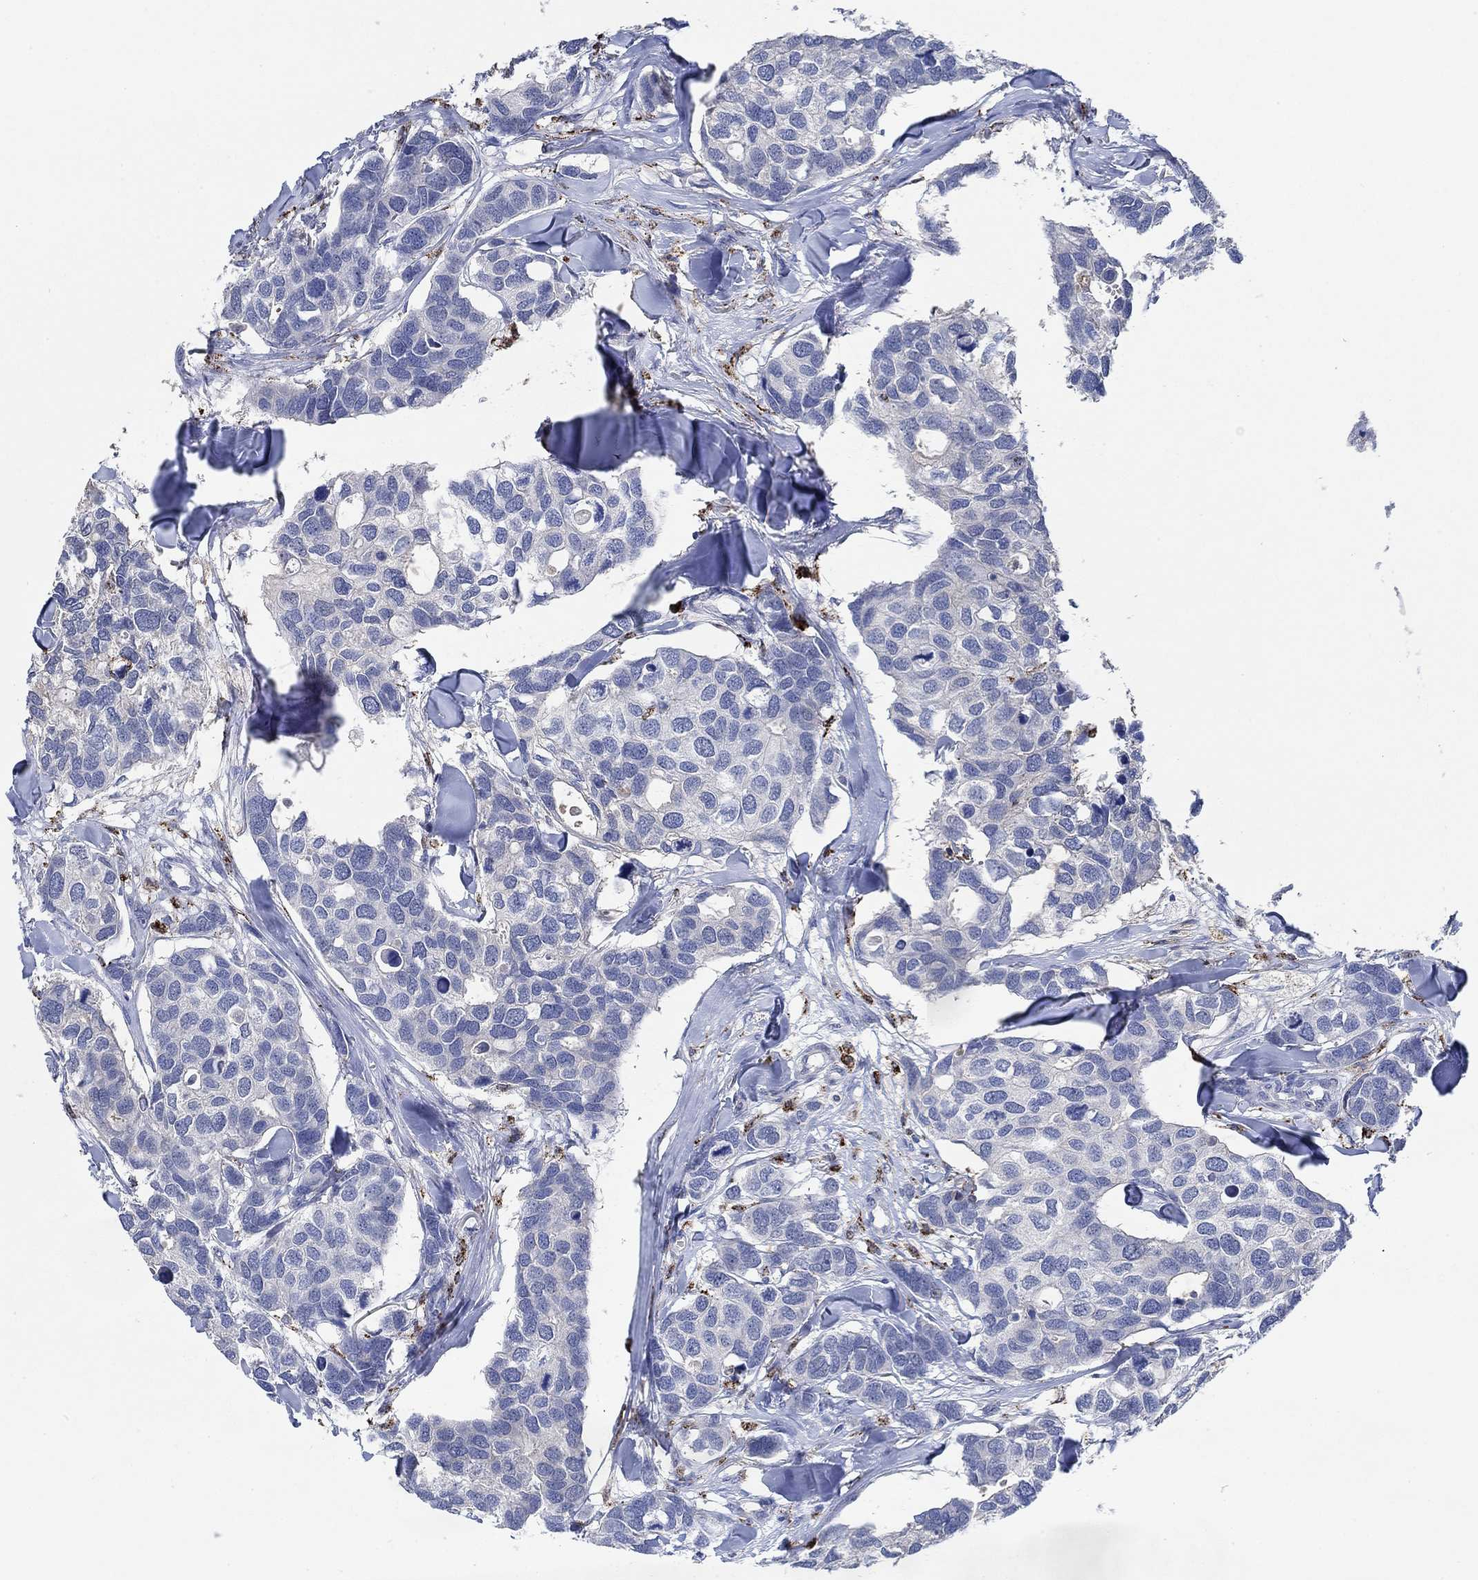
{"staining": {"intensity": "negative", "quantity": "none", "location": "none"}, "tissue": "breast cancer", "cell_type": "Tumor cells", "image_type": "cancer", "snomed": [{"axis": "morphology", "description": "Duct carcinoma"}, {"axis": "topography", "description": "Breast"}], "caption": "Invasive ductal carcinoma (breast) was stained to show a protein in brown. There is no significant expression in tumor cells.", "gene": "MPP1", "patient": {"sex": "female", "age": 83}}